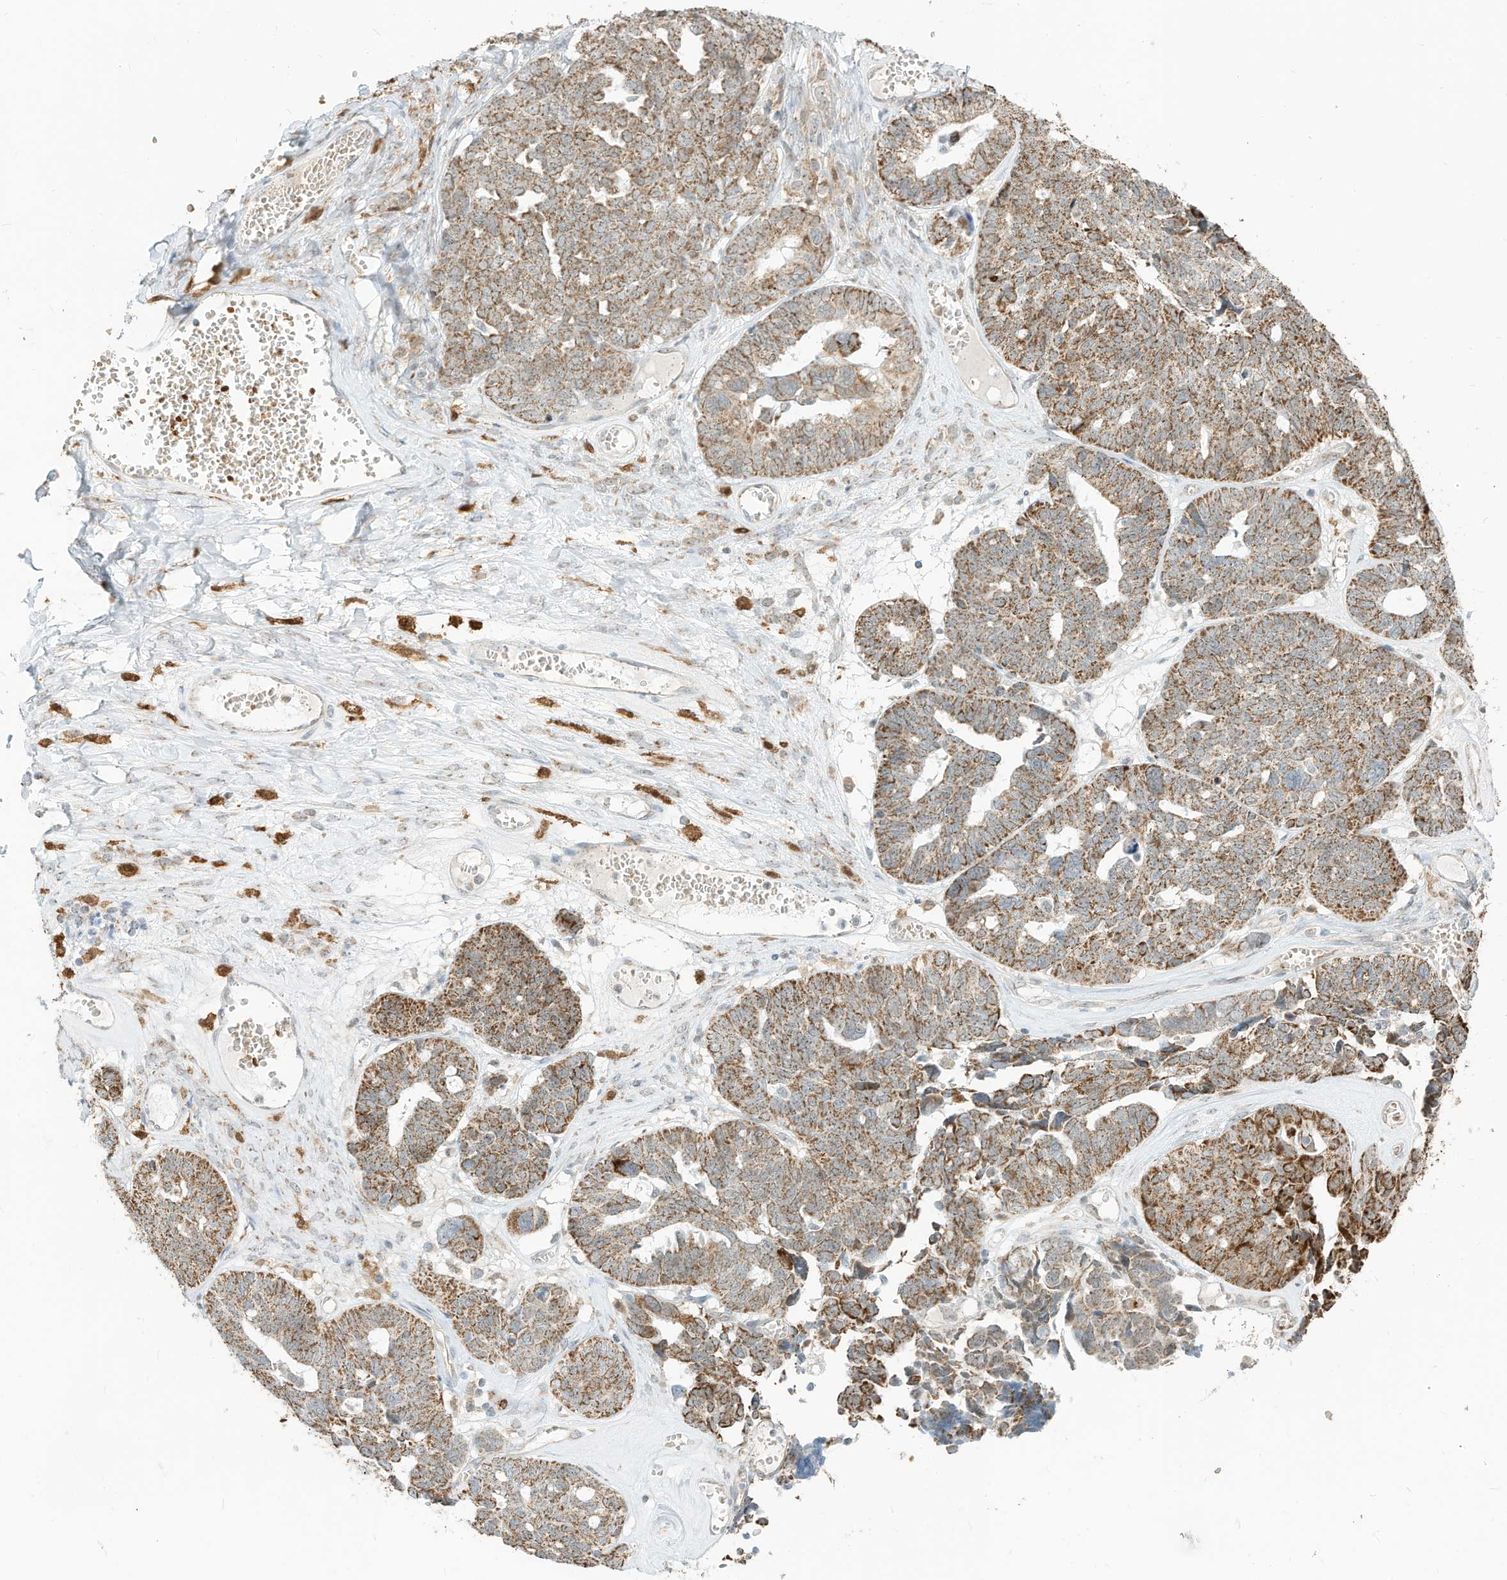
{"staining": {"intensity": "moderate", "quantity": ">75%", "location": "cytoplasmic/membranous"}, "tissue": "ovarian cancer", "cell_type": "Tumor cells", "image_type": "cancer", "snomed": [{"axis": "morphology", "description": "Cystadenocarcinoma, serous, NOS"}, {"axis": "topography", "description": "Ovary"}], "caption": "A brown stain shows moderate cytoplasmic/membranous expression of a protein in serous cystadenocarcinoma (ovarian) tumor cells.", "gene": "MTUS2", "patient": {"sex": "female", "age": 79}}